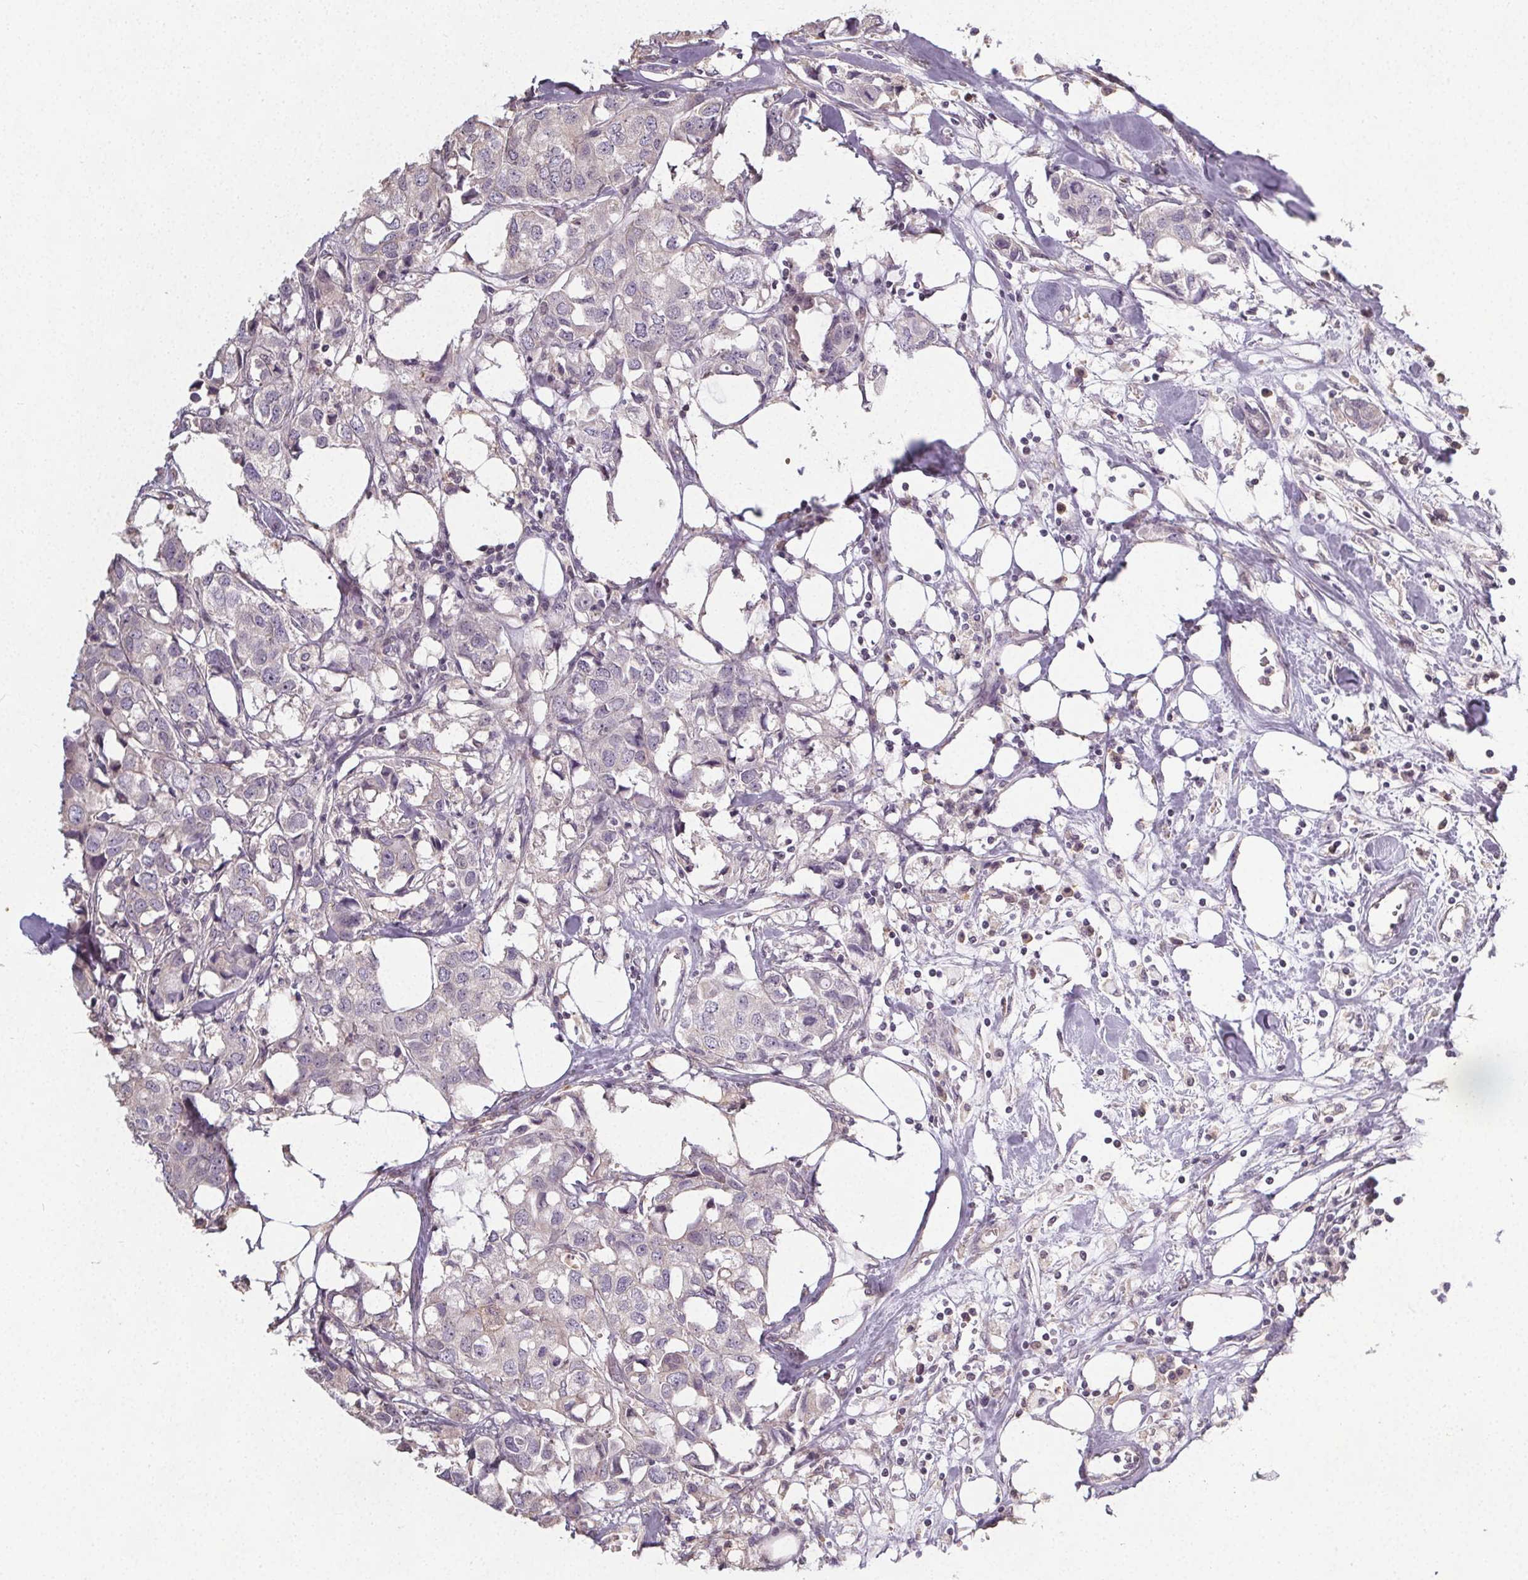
{"staining": {"intensity": "negative", "quantity": "none", "location": "none"}, "tissue": "breast cancer", "cell_type": "Tumor cells", "image_type": "cancer", "snomed": [{"axis": "morphology", "description": "Duct carcinoma"}, {"axis": "topography", "description": "Breast"}], "caption": "Breast invasive ductal carcinoma was stained to show a protein in brown. There is no significant staining in tumor cells.", "gene": "SLC26A2", "patient": {"sex": "female", "age": 80}}